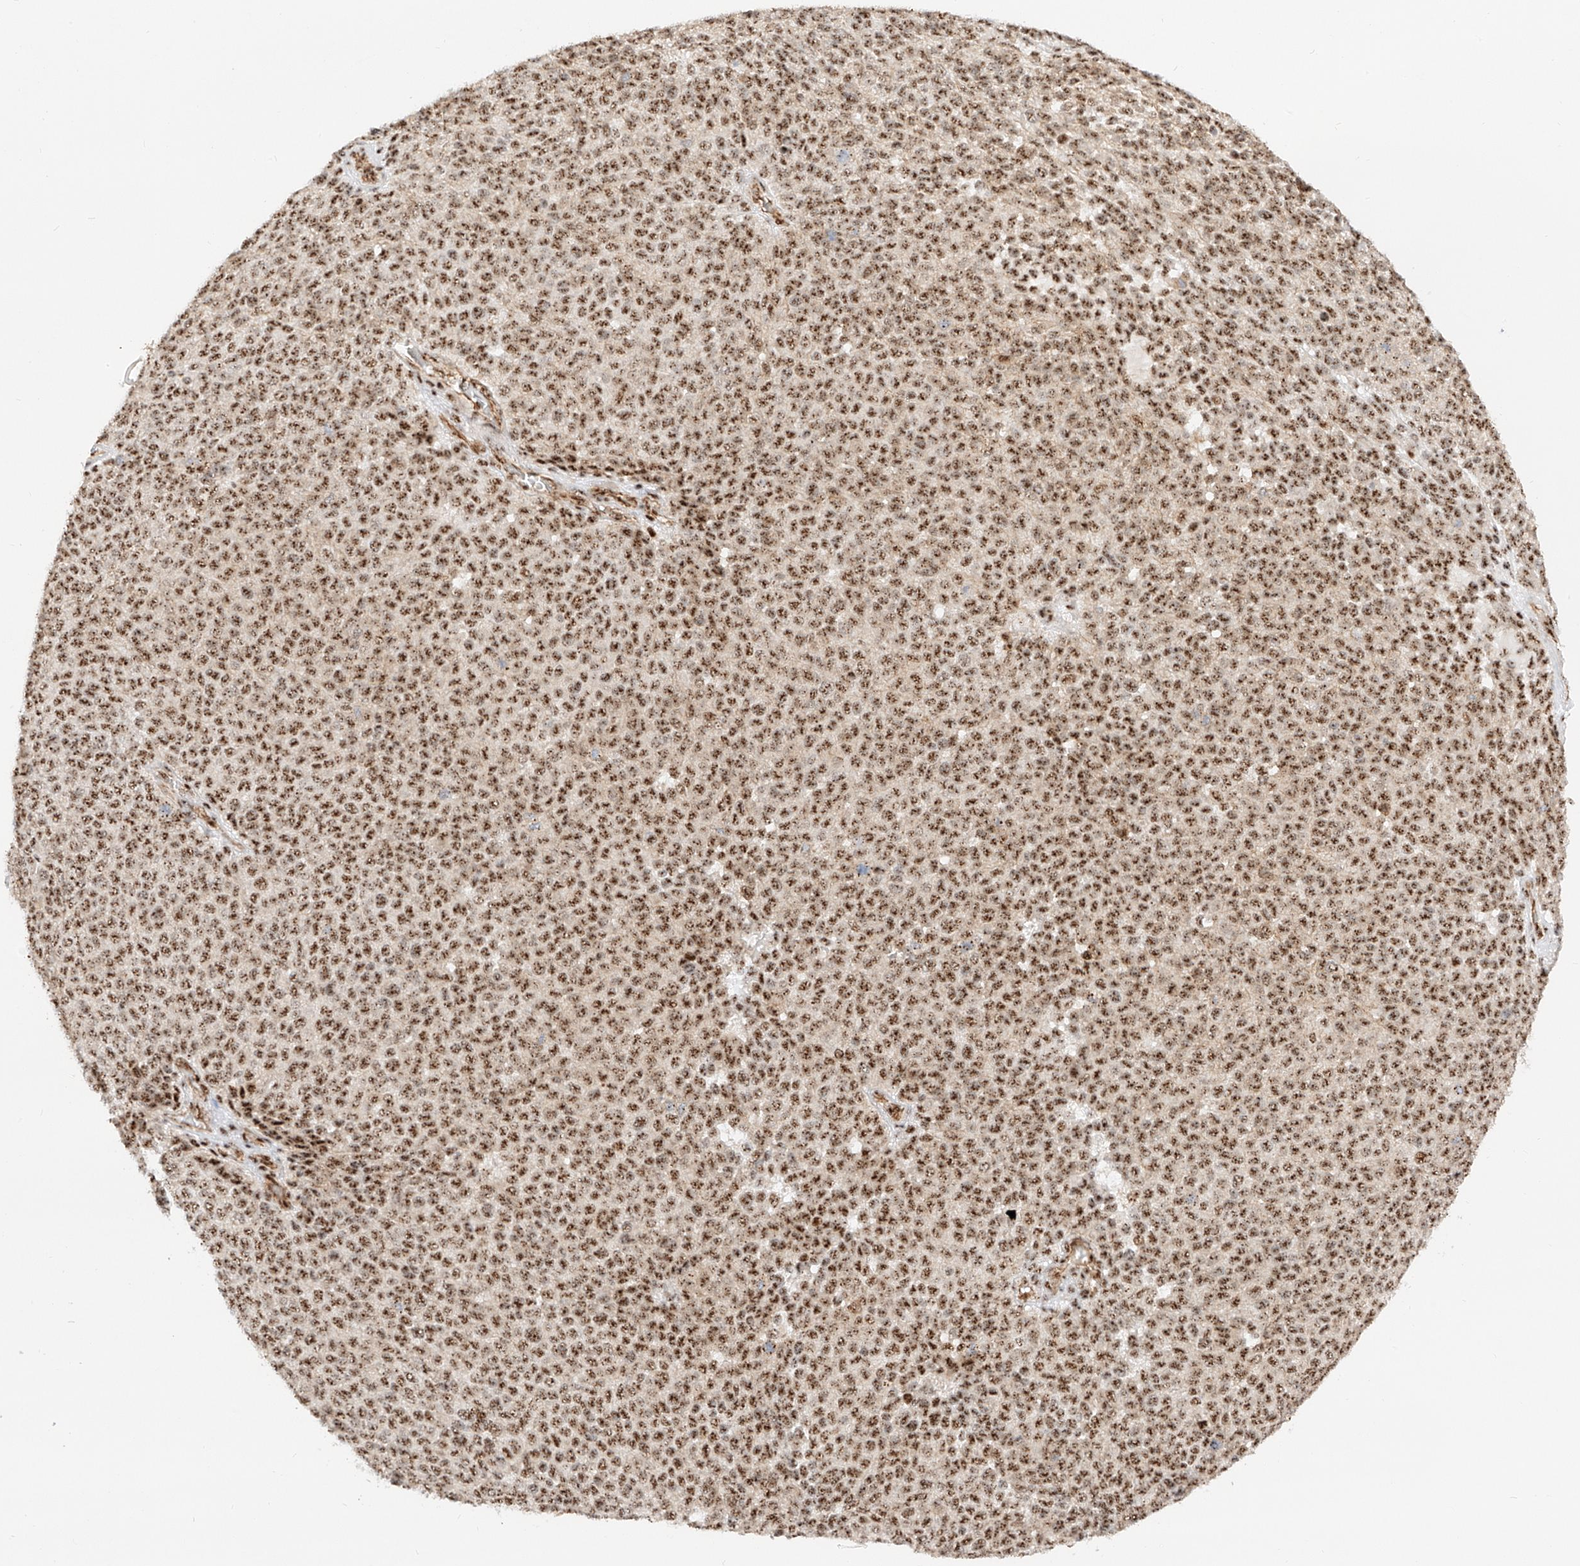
{"staining": {"intensity": "strong", "quantity": ">75%", "location": "nuclear"}, "tissue": "melanoma", "cell_type": "Tumor cells", "image_type": "cancer", "snomed": [{"axis": "morphology", "description": "Malignant melanoma, NOS"}, {"axis": "topography", "description": "Skin"}], "caption": "Immunohistochemical staining of human melanoma reveals strong nuclear protein staining in about >75% of tumor cells.", "gene": "ATXN7L2", "patient": {"sex": "male", "age": 49}}